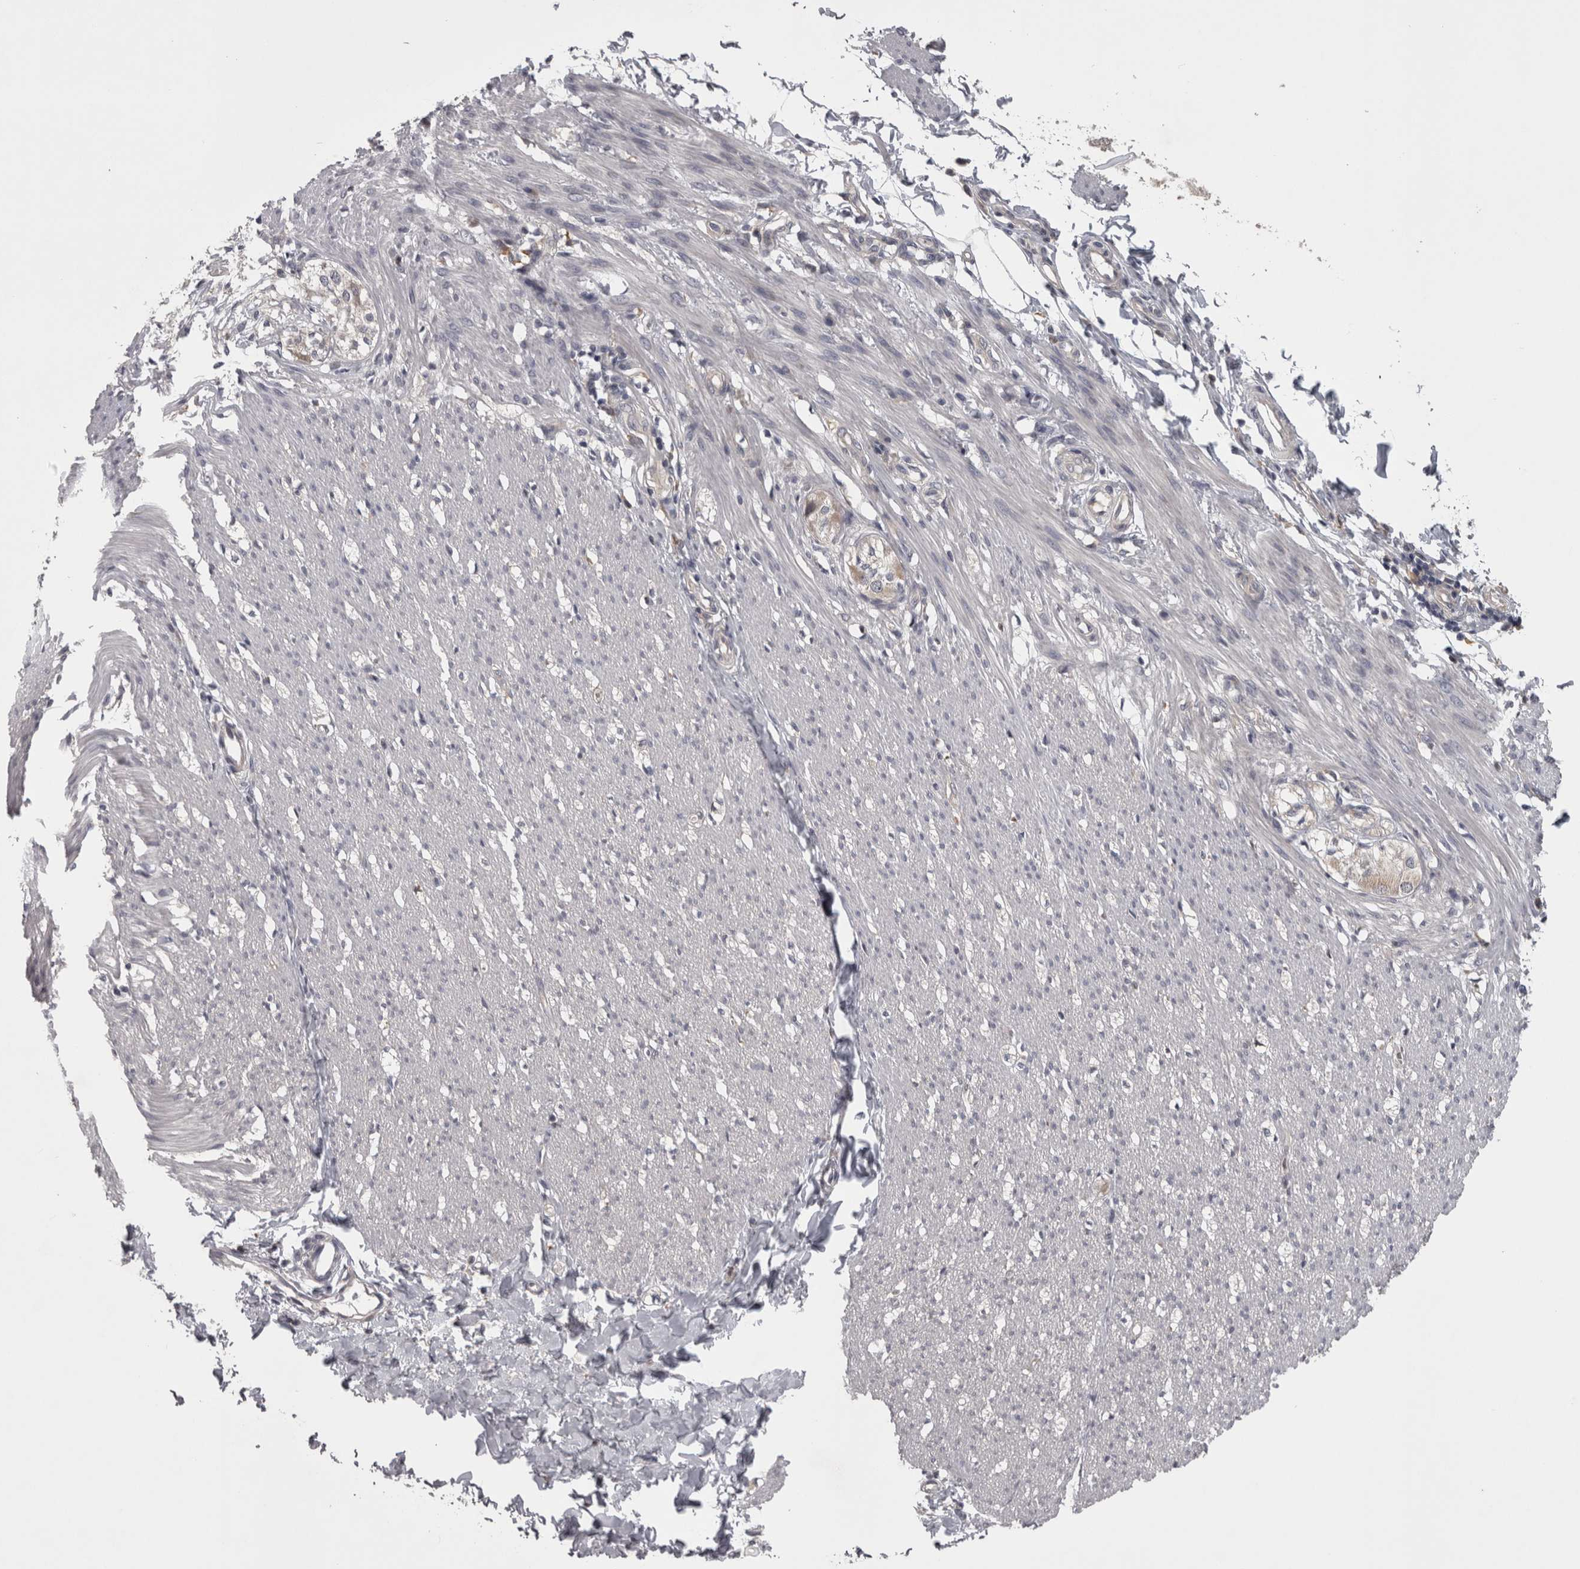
{"staining": {"intensity": "negative", "quantity": "none", "location": "none"}, "tissue": "smooth muscle", "cell_type": "Smooth muscle cells", "image_type": "normal", "snomed": [{"axis": "morphology", "description": "Normal tissue, NOS"}, {"axis": "morphology", "description": "Adenocarcinoma, NOS"}, {"axis": "topography", "description": "Smooth muscle"}, {"axis": "topography", "description": "Colon"}], "caption": "Immunohistochemistry (IHC) photomicrograph of unremarkable human smooth muscle stained for a protein (brown), which demonstrates no staining in smooth muscle cells. (DAB IHC, high magnification).", "gene": "PRKCI", "patient": {"sex": "male", "age": 14}}